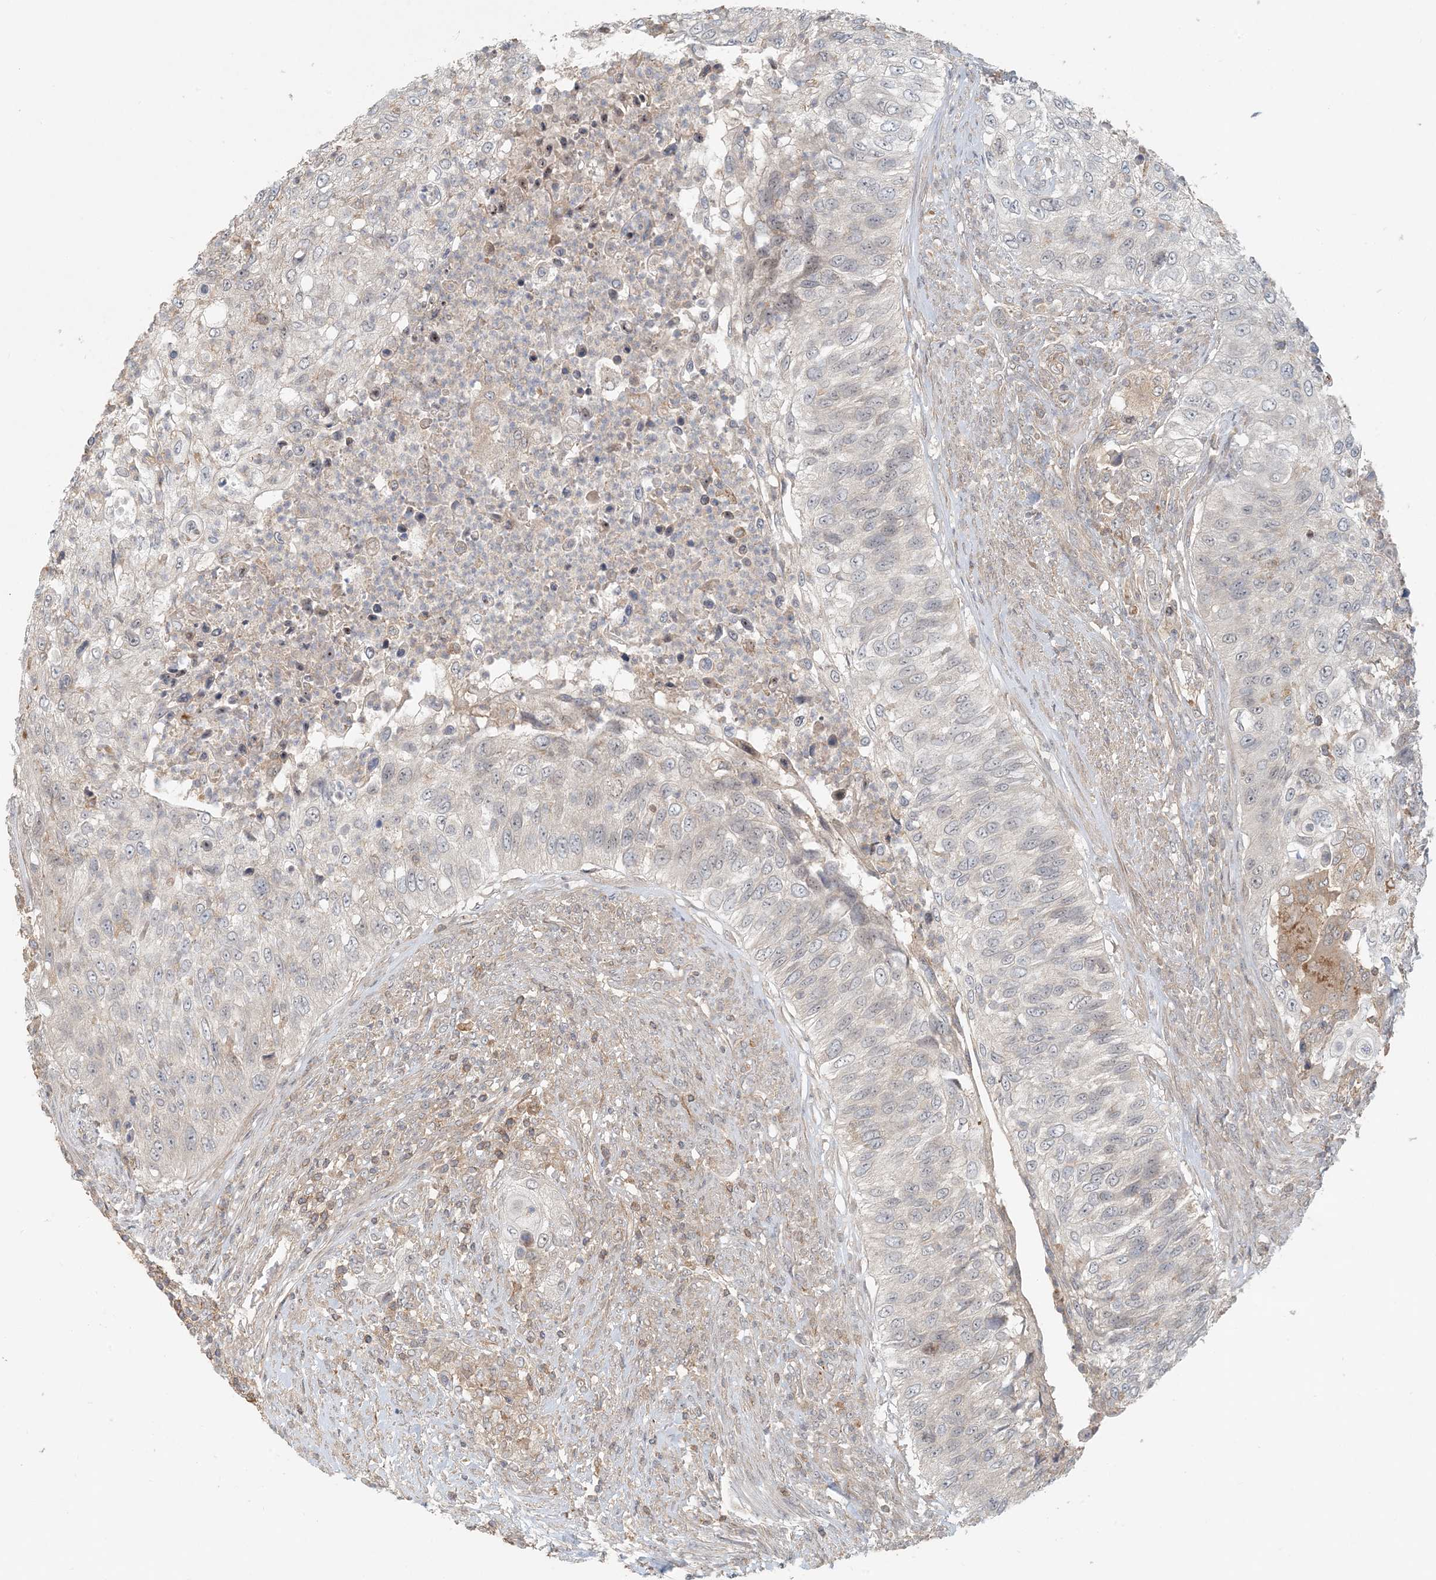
{"staining": {"intensity": "moderate", "quantity": "<25%", "location": "cytoplasmic/membranous"}, "tissue": "urothelial cancer", "cell_type": "Tumor cells", "image_type": "cancer", "snomed": [{"axis": "morphology", "description": "Urothelial carcinoma, High grade"}, {"axis": "topography", "description": "Urinary bladder"}], "caption": "High-grade urothelial carcinoma stained with immunohistochemistry displays moderate cytoplasmic/membranous staining in about <25% of tumor cells. (DAB IHC, brown staining for protein, blue staining for nuclei).", "gene": "OBI1", "patient": {"sex": "female", "age": 60}}